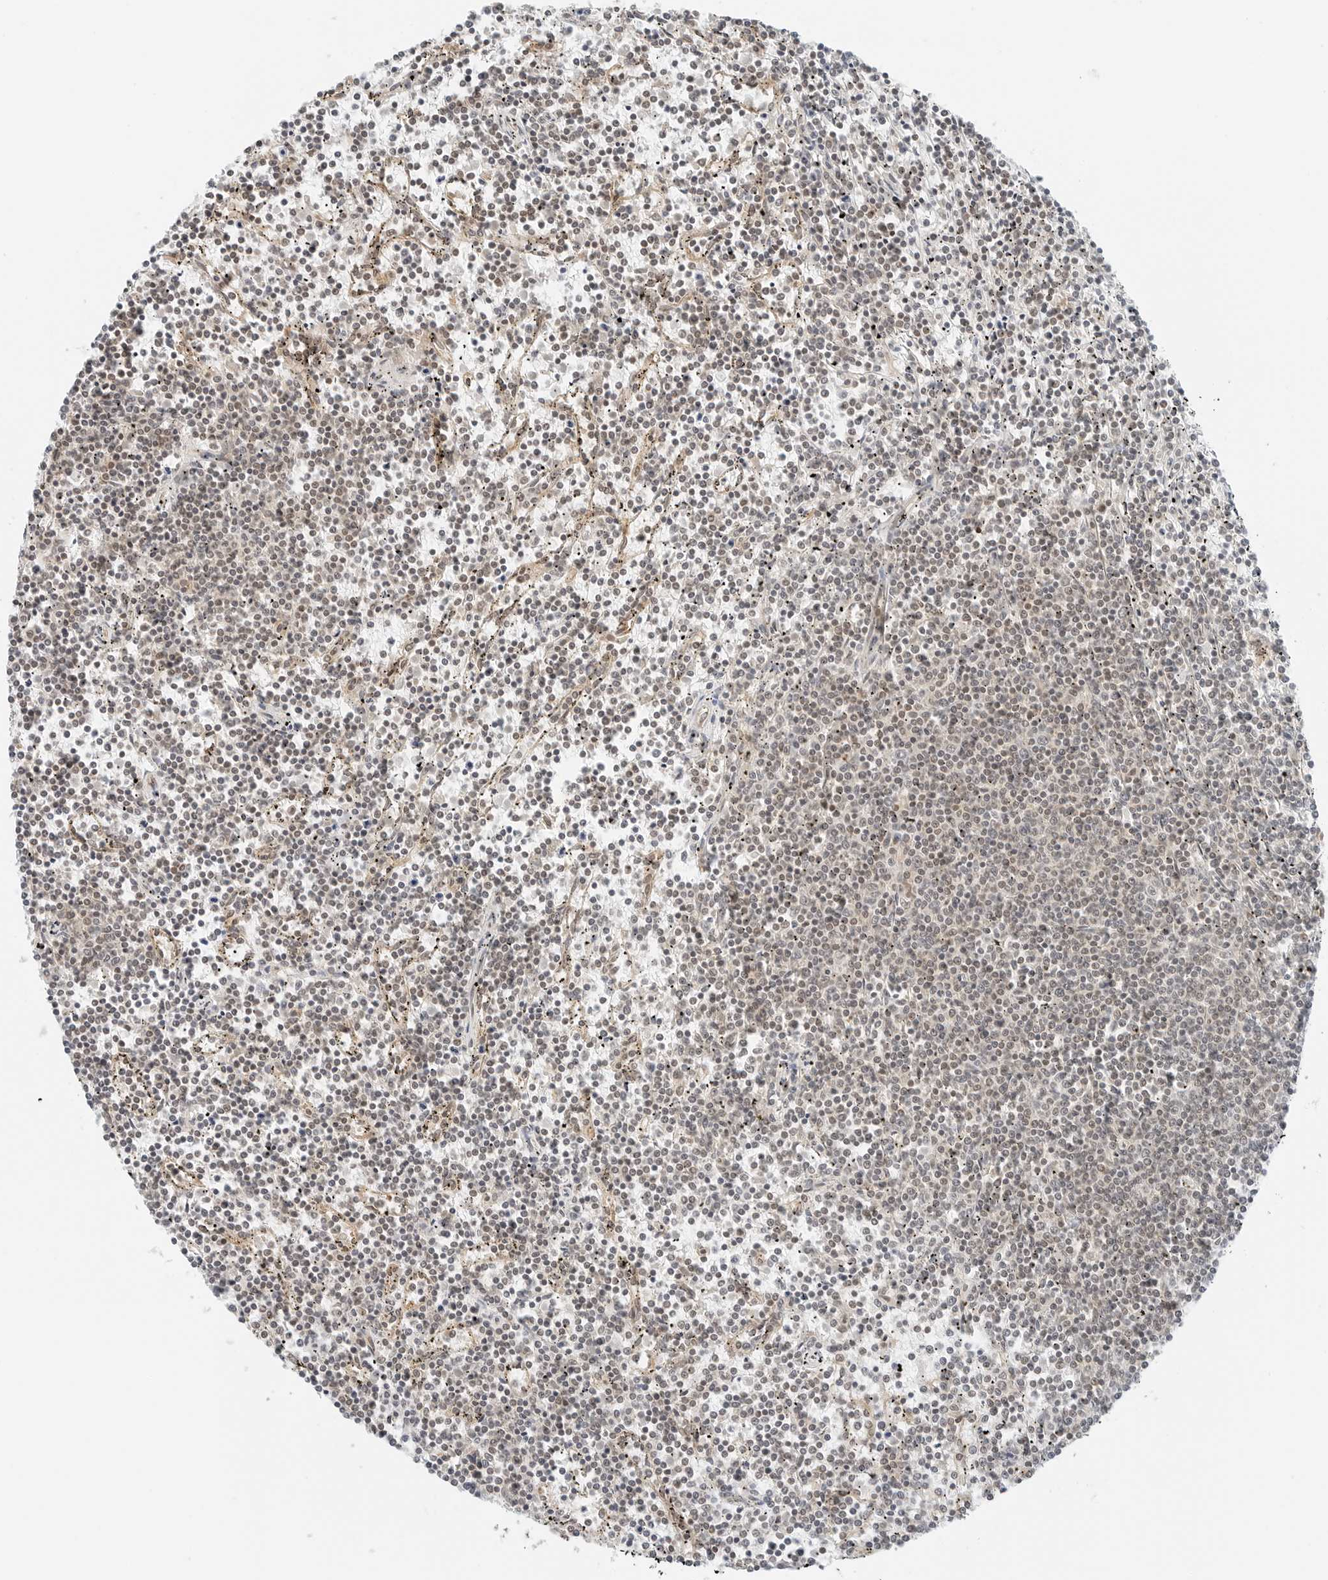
{"staining": {"intensity": "weak", "quantity": "<25%", "location": "nuclear"}, "tissue": "lymphoma", "cell_type": "Tumor cells", "image_type": "cancer", "snomed": [{"axis": "morphology", "description": "Malignant lymphoma, non-Hodgkin's type, Low grade"}, {"axis": "topography", "description": "Spleen"}], "caption": "DAB immunohistochemical staining of lymphoma demonstrates no significant staining in tumor cells.", "gene": "IQCC", "patient": {"sex": "female", "age": 50}}